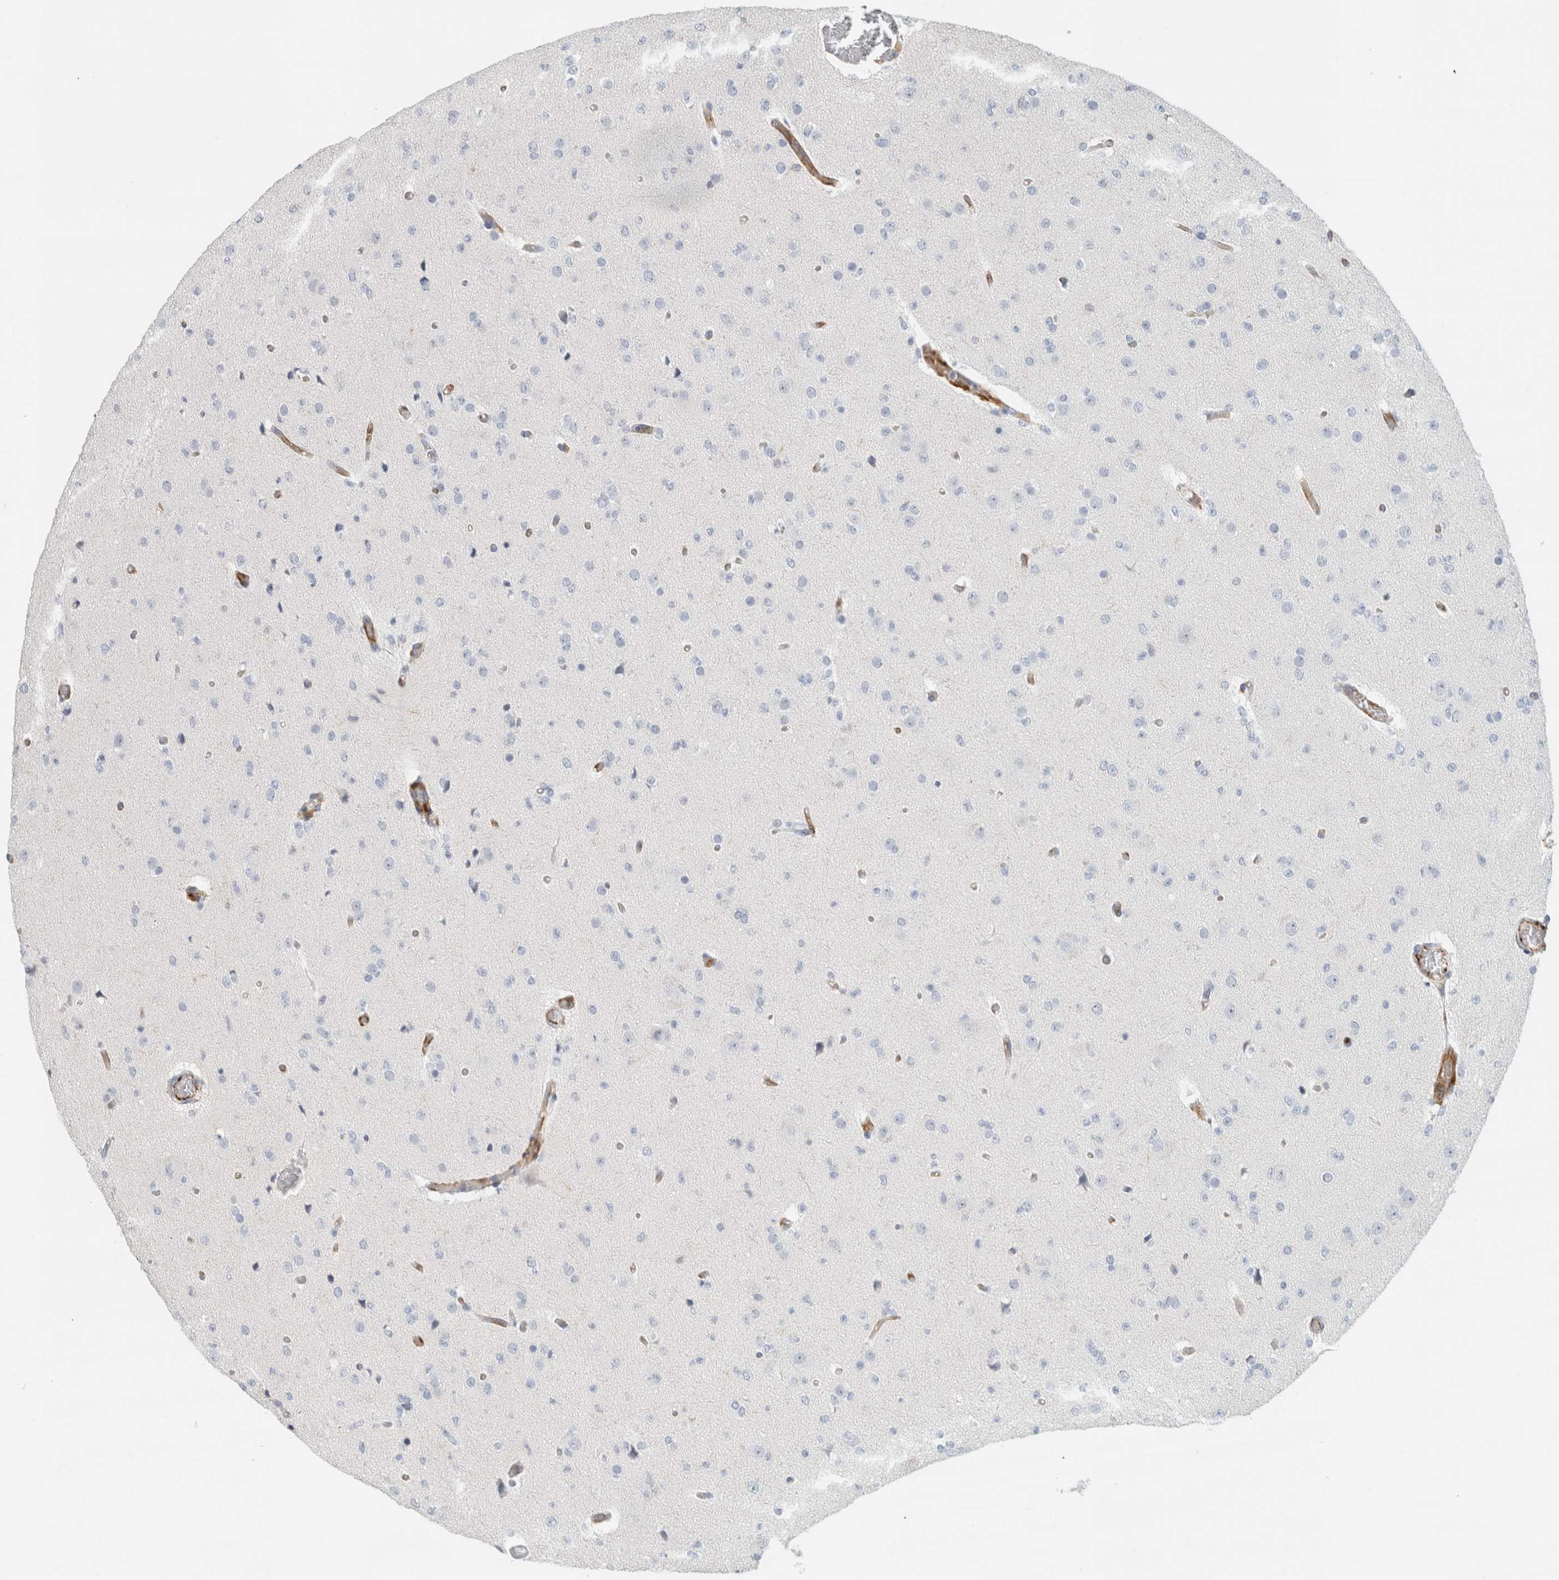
{"staining": {"intensity": "negative", "quantity": "none", "location": "none"}, "tissue": "glioma", "cell_type": "Tumor cells", "image_type": "cancer", "snomed": [{"axis": "morphology", "description": "Glioma, malignant, Low grade"}, {"axis": "topography", "description": "Brain"}], "caption": "This histopathology image is of glioma stained with immunohistochemistry to label a protein in brown with the nuclei are counter-stained blue. There is no expression in tumor cells. (DAB (3,3'-diaminobenzidine) immunohistochemistry (IHC), high magnification).", "gene": "LY86", "patient": {"sex": "female", "age": 22}}